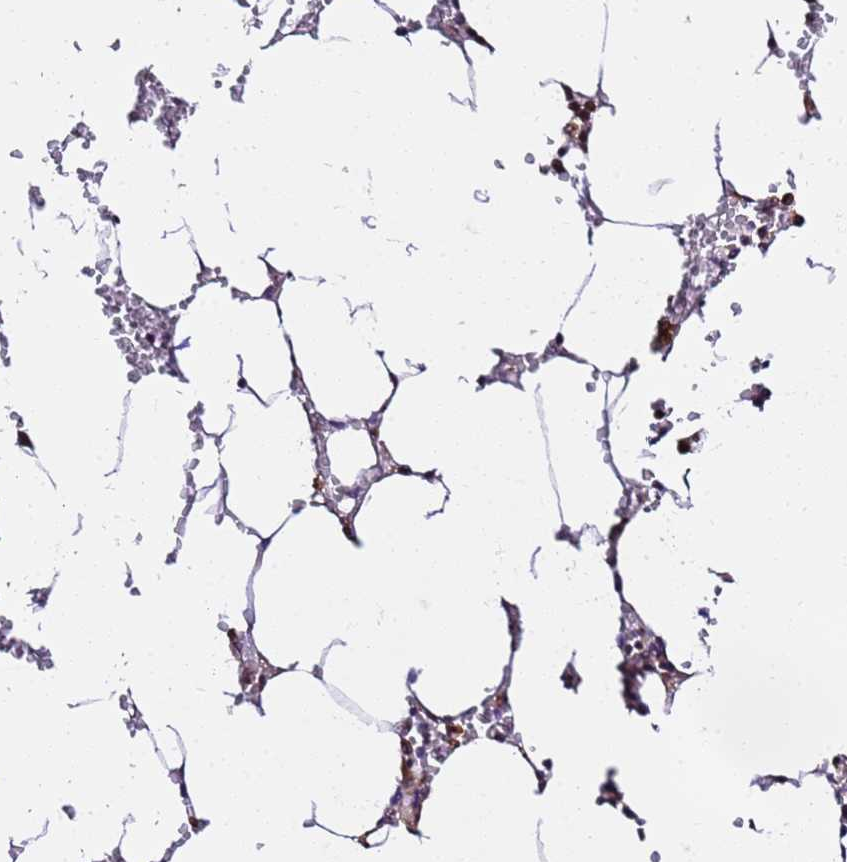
{"staining": {"intensity": "moderate", "quantity": "<25%", "location": "cytoplasmic/membranous,nuclear"}, "tissue": "bone marrow", "cell_type": "Hematopoietic cells", "image_type": "normal", "snomed": [{"axis": "morphology", "description": "Normal tissue, NOS"}, {"axis": "topography", "description": "Bone marrow"}], "caption": "Immunohistochemistry of normal human bone marrow demonstrates low levels of moderate cytoplasmic/membranous,nuclear expression in about <25% of hematopoietic cells. The staining is performed using DAB brown chromogen to label protein expression. The nuclei are counter-stained blue using hematoxylin.", "gene": "SLX4IP", "patient": {"sex": "male", "age": 70}}